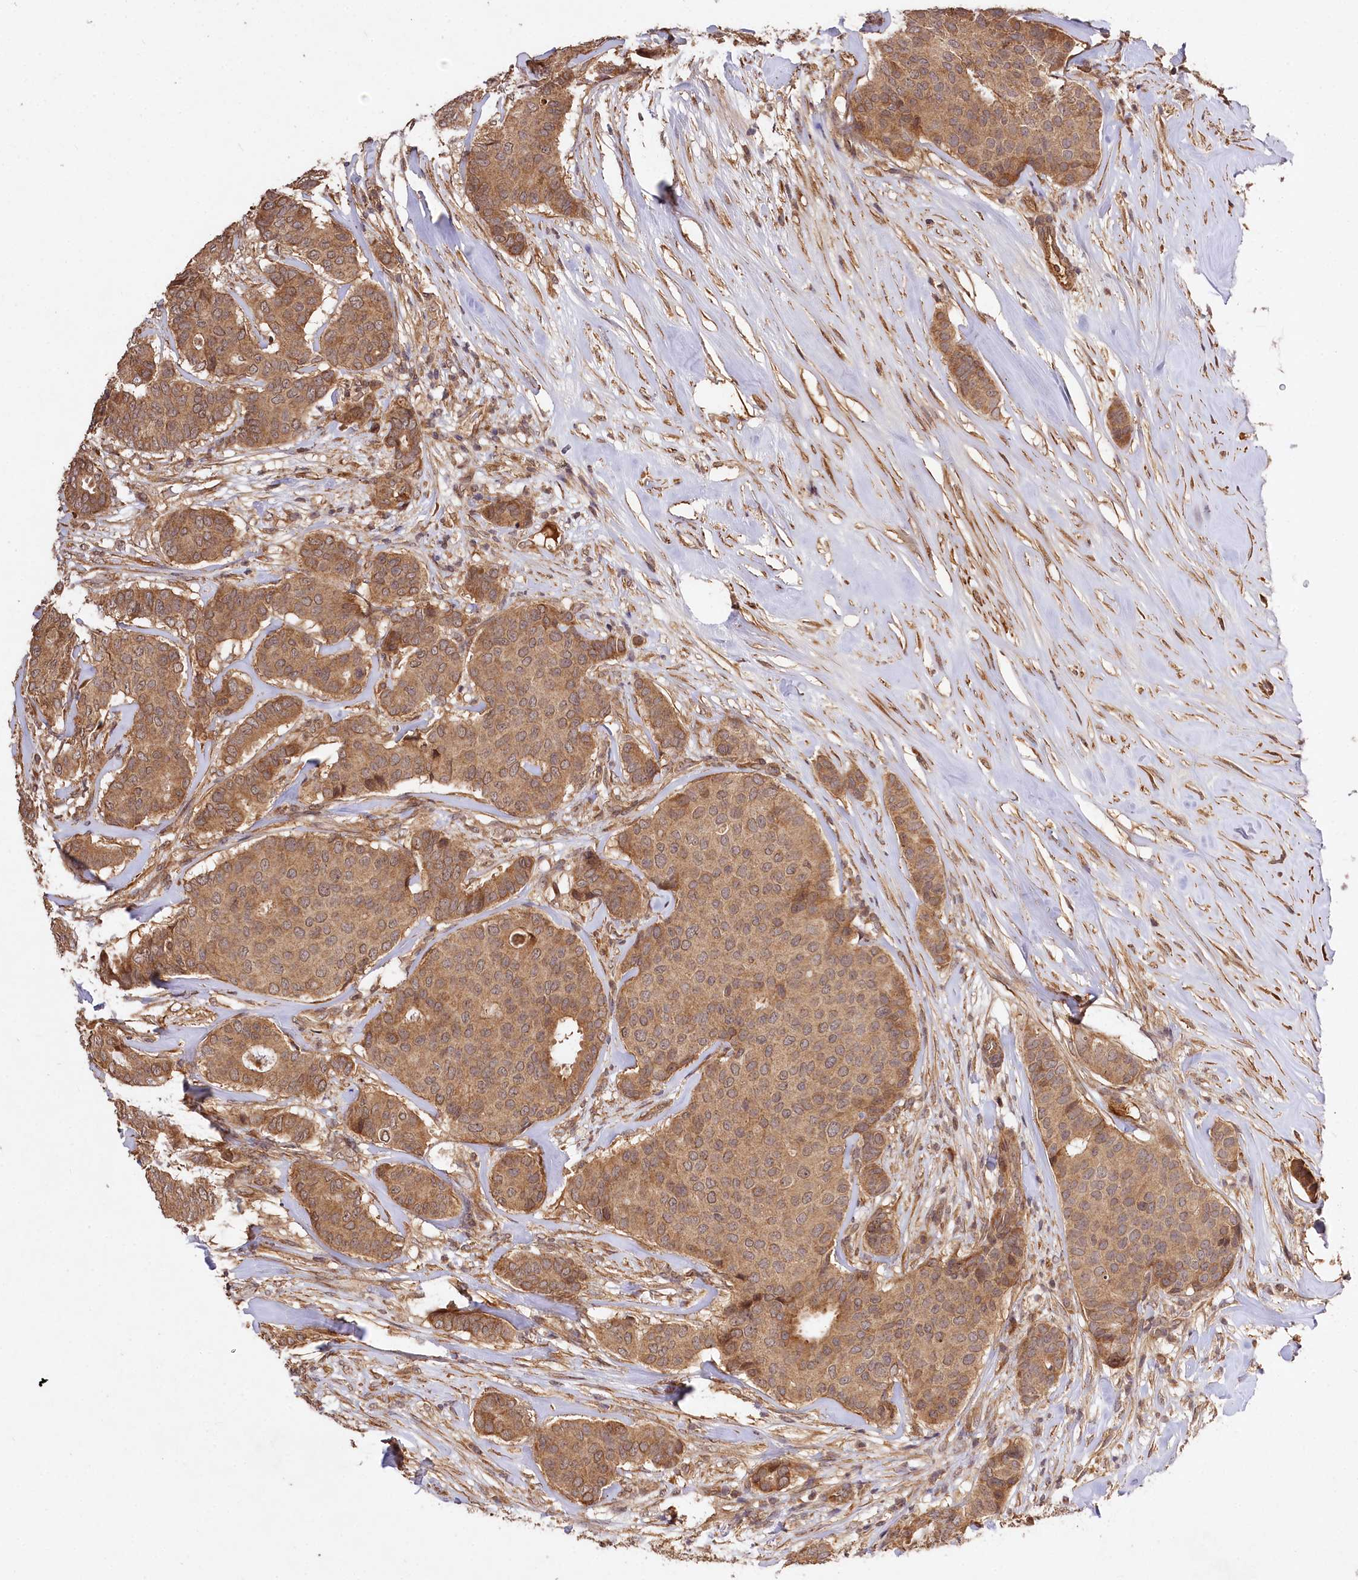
{"staining": {"intensity": "moderate", "quantity": ">75%", "location": "cytoplasmic/membranous"}, "tissue": "breast cancer", "cell_type": "Tumor cells", "image_type": "cancer", "snomed": [{"axis": "morphology", "description": "Duct carcinoma"}, {"axis": "topography", "description": "Breast"}], "caption": "A histopathology image showing moderate cytoplasmic/membranous expression in approximately >75% of tumor cells in breast cancer (invasive ductal carcinoma), as visualized by brown immunohistochemical staining.", "gene": "MCF2L2", "patient": {"sex": "female", "age": 75}}